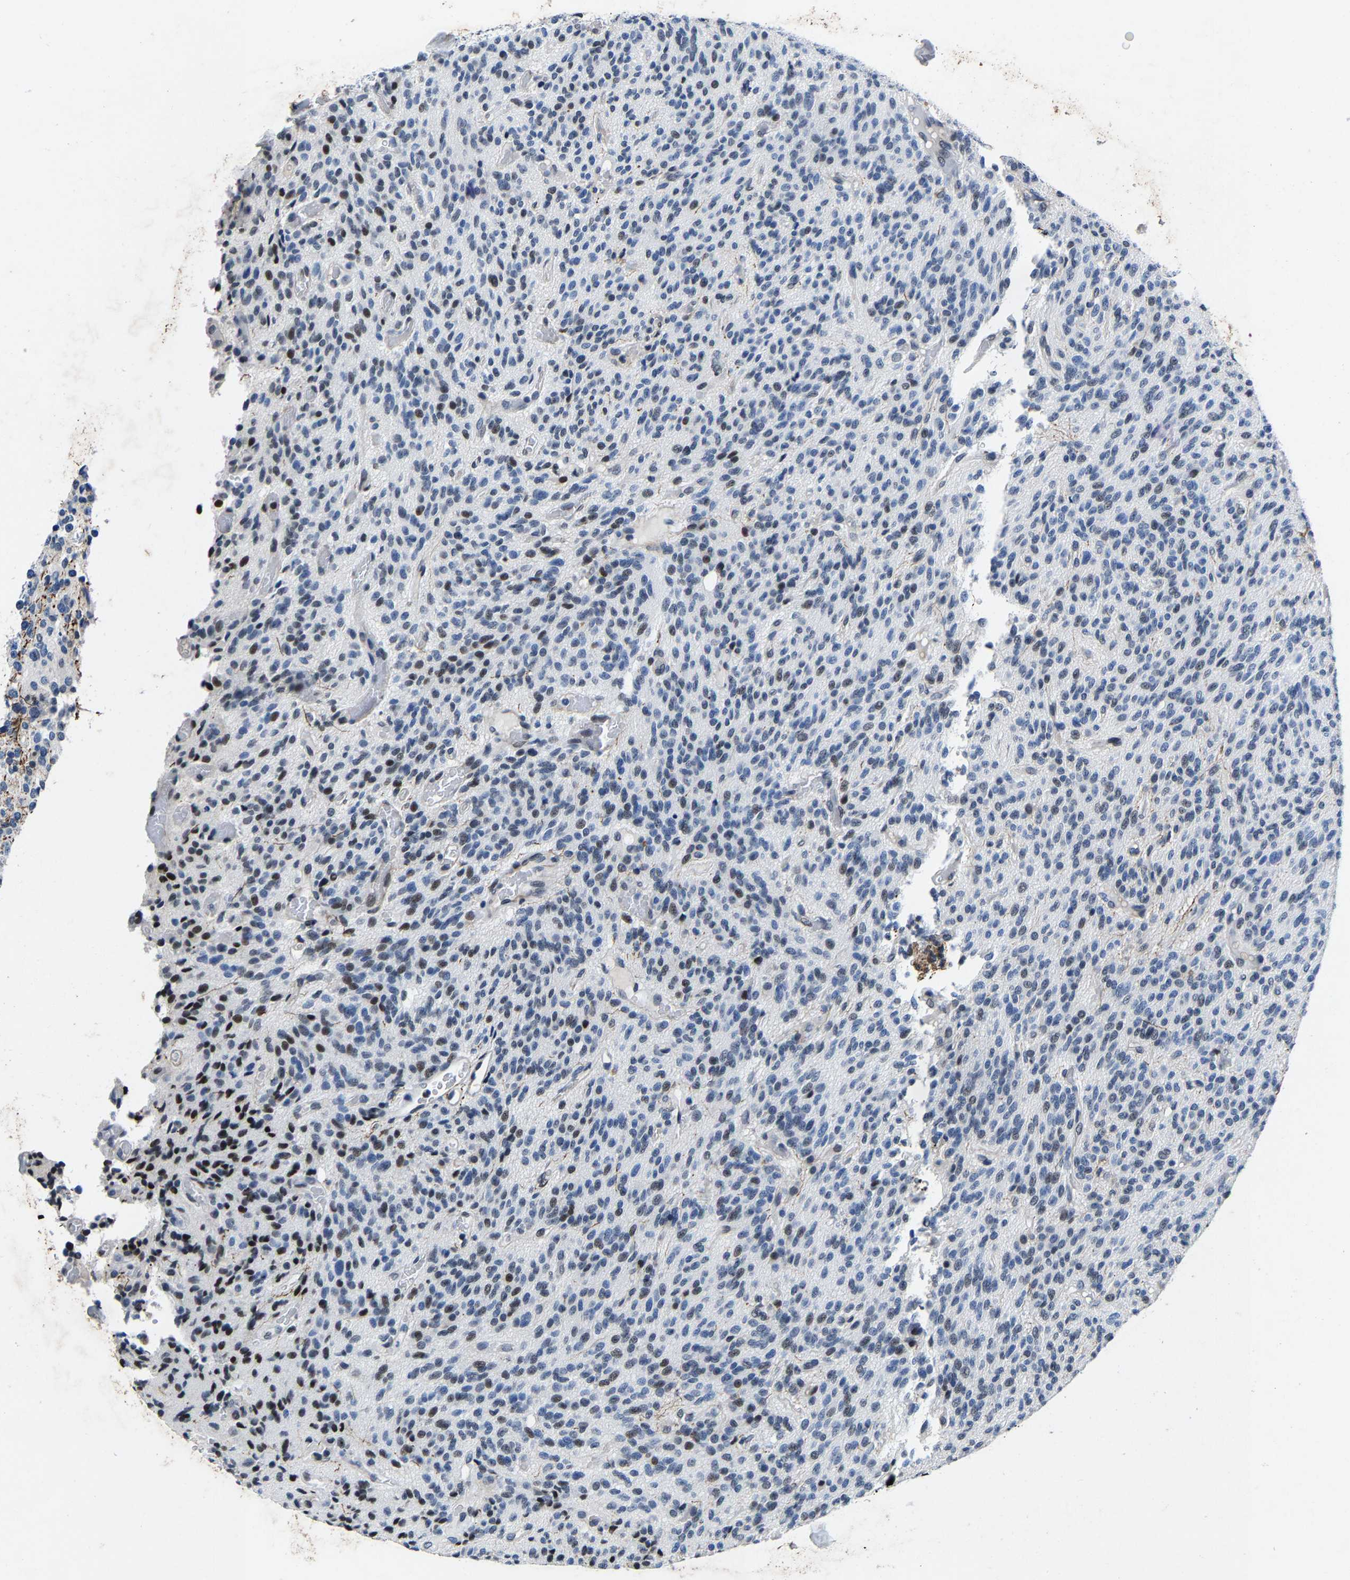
{"staining": {"intensity": "moderate", "quantity": "<25%", "location": "nuclear"}, "tissue": "glioma", "cell_type": "Tumor cells", "image_type": "cancer", "snomed": [{"axis": "morphology", "description": "Glioma, malignant, High grade"}, {"axis": "topography", "description": "Brain"}], "caption": "The photomicrograph shows immunohistochemical staining of glioma. There is moderate nuclear positivity is identified in about <25% of tumor cells. The staining is performed using DAB brown chromogen to label protein expression. The nuclei are counter-stained blue using hematoxylin.", "gene": "UBN2", "patient": {"sex": "male", "age": 34}}